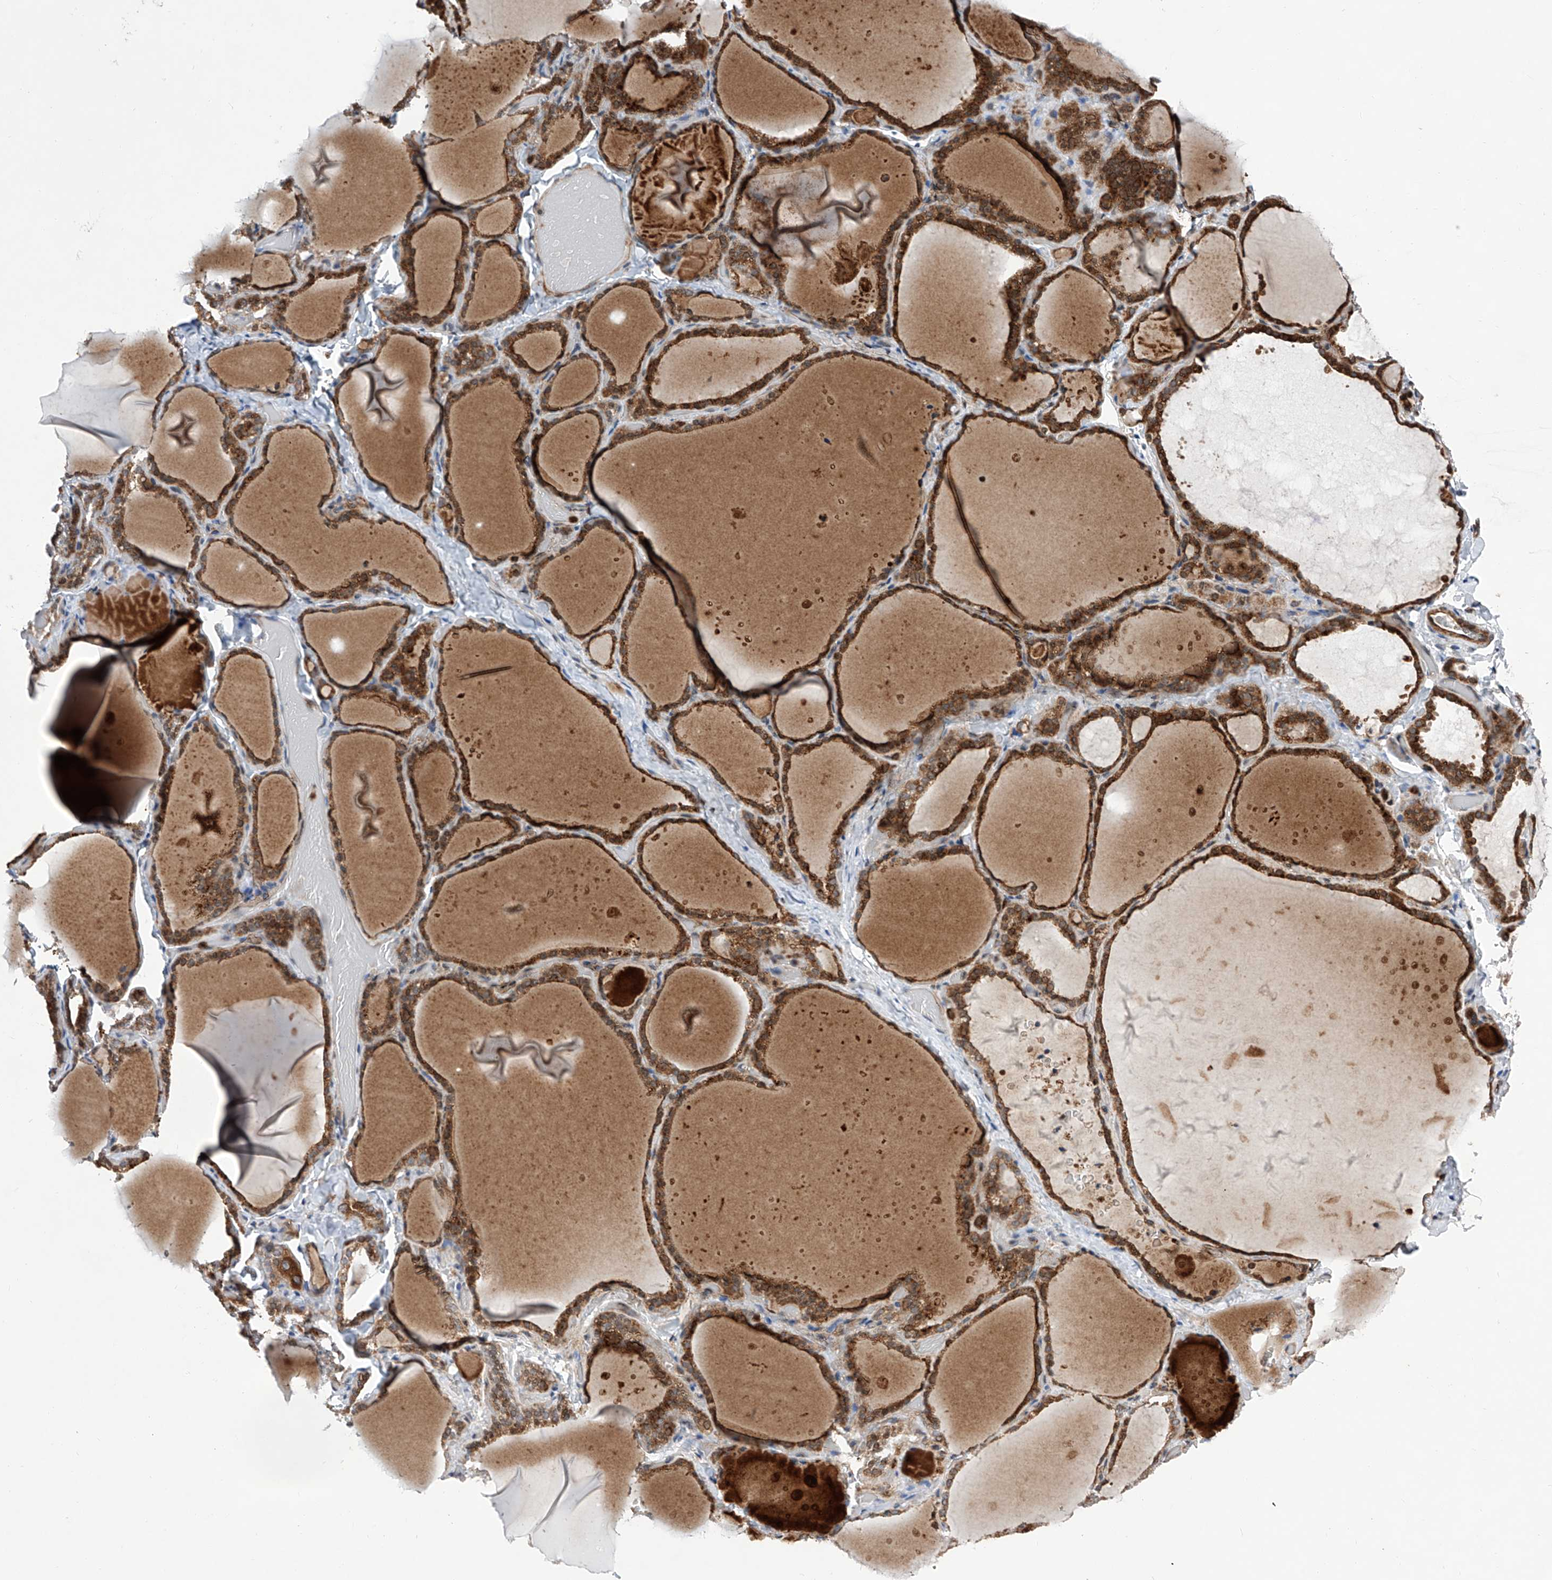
{"staining": {"intensity": "moderate", "quantity": ">75%", "location": "cytoplasmic/membranous"}, "tissue": "thyroid gland", "cell_type": "Glandular cells", "image_type": "normal", "snomed": [{"axis": "morphology", "description": "Normal tissue, NOS"}, {"axis": "topography", "description": "Thyroid gland"}], "caption": "Human thyroid gland stained for a protein (brown) reveals moderate cytoplasmic/membranous positive positivity in approximately >75% of glandular cells.", "gene": "FARP2", "patient": {"sex": "female", "age": 22}}